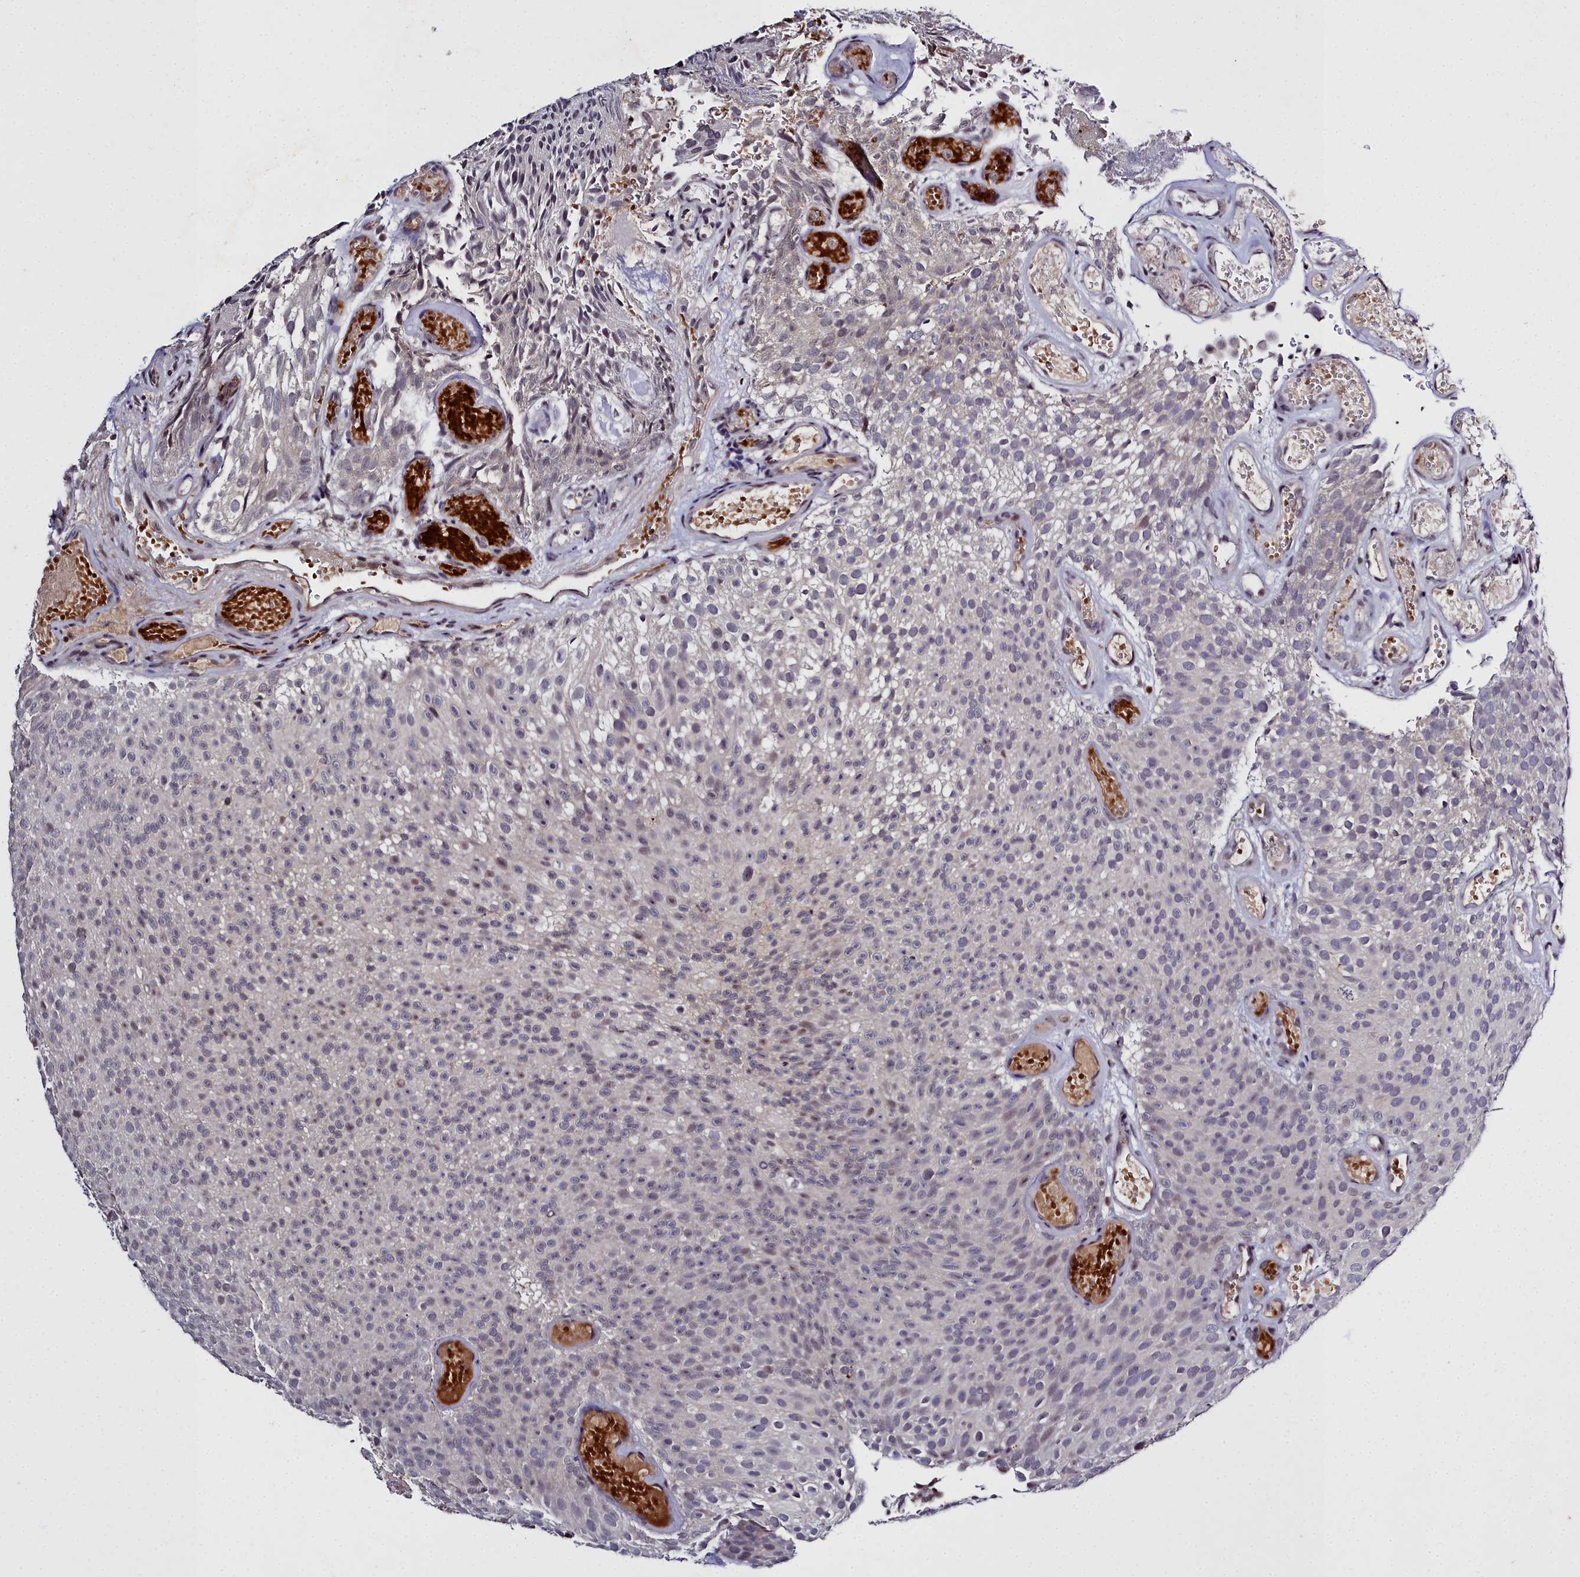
{"staining": {"intensity": "negative", "quantity": "none", "location": "none"}, "tissue": "urothelial cancer", "cell_type": "Tumor cells", "image_type": "cancer", "snomed": [{"axis": "morphology", "description": "Urothelial carcinoma, Low grade"}, {"axis": "topography", "description": "Urinary bladder"}], "caption": "This micrograph is of low-grade urothelial carcinoma stained with immunohistochemistry (IHC) to label a protein in brown with the nuclei are counter-stained blue. There is no staining in tumor cells.", "gene": "FZD4", "patient": {"sex": "male", "age": 78}}